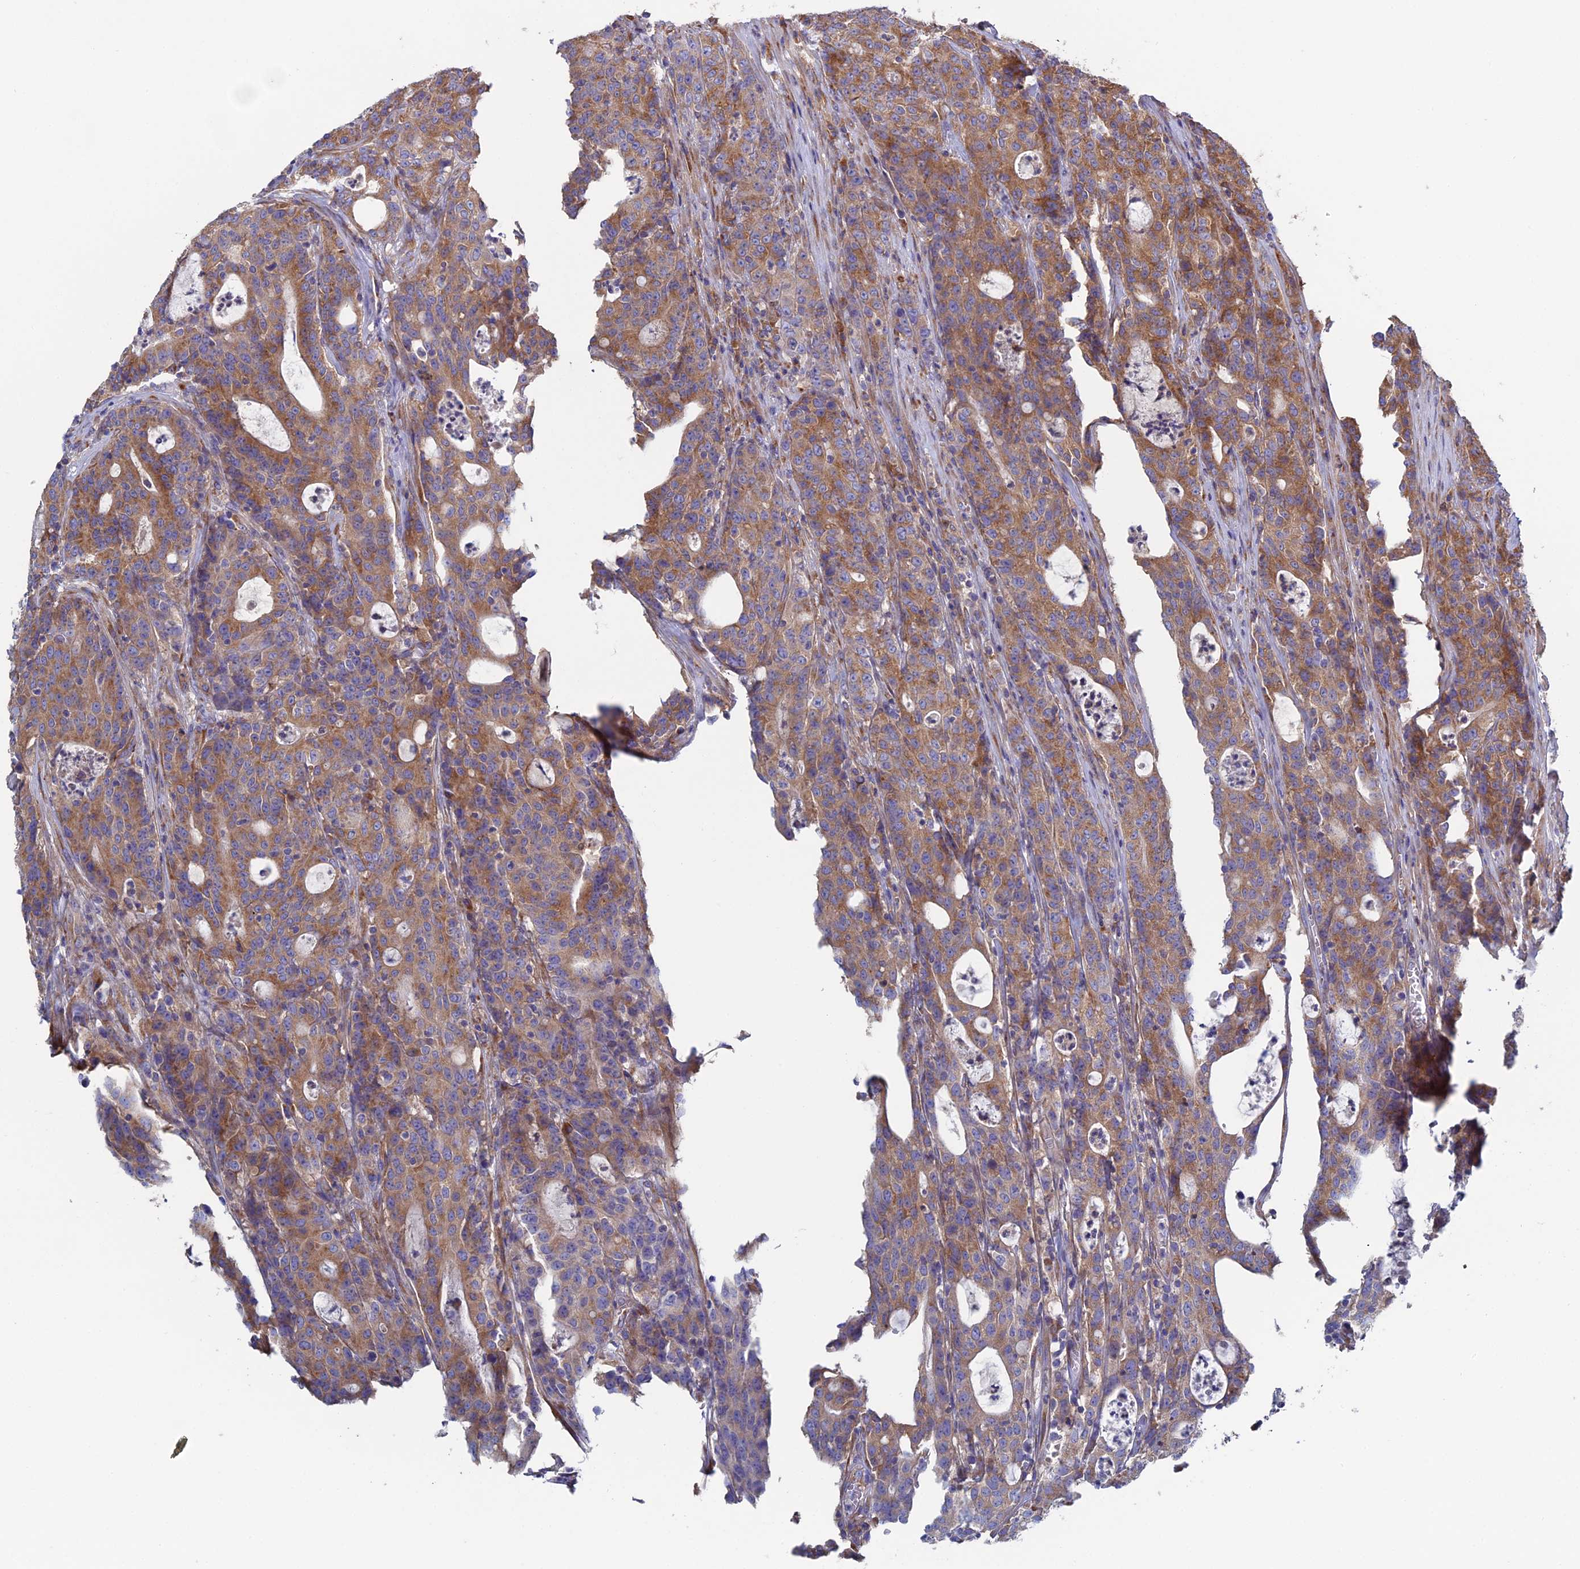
{"staining": {"intensity": "moderate", "quantity": ">75%", "location": "cytoplasmic/membranous"}, "tissue": "colorectal cancer", "cell_type": "Tumor cells", "image_type": "cancer", "snomed": [{"axis": "morphology", "description": "Adenocarcinoma, NOS"}, {"axis": "topography", "description": "Colon"}], "caption": "Immunohistochemical staining of human adenocarcinoma (colorectal) shows medium levels of moderate cytoplasmic/membranous expression in about >75% of tumor cells.", "gene": "CLCN3", "patient": {"sex": "male", "age": 83}}